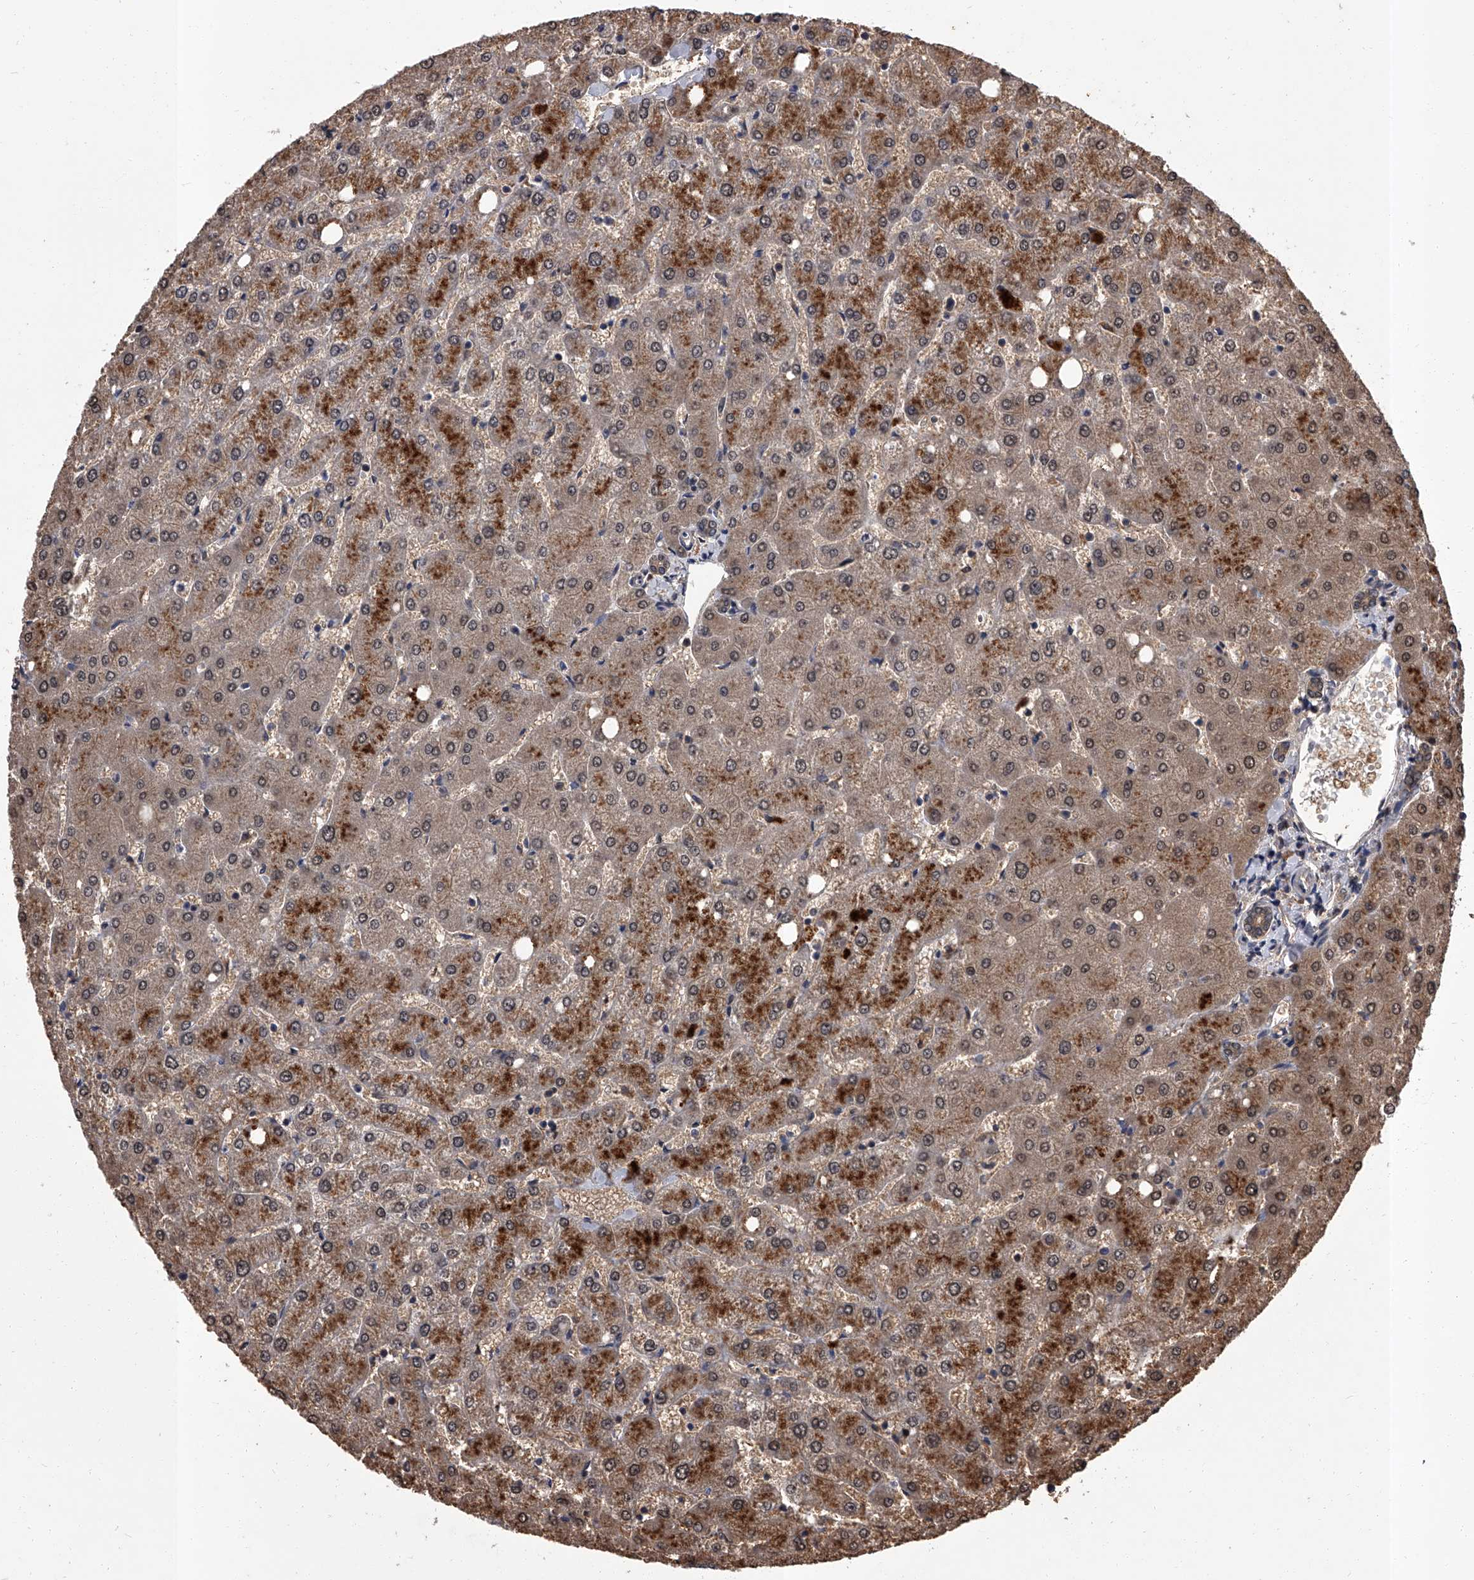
{"staining": {"intensity": "moderate", "quantity": "25%-75%", "location": "cytoplasmic/membranous"}, "tissue": "liver", "cell_type": "Cholangiocytes", "image_type": "normal", "snomed": [{"axis": "morphology", "description": "Normal tissue, NOS"}, {"axis": "topography", "description": "Liver"}], "caption": "Cholangiocytes demonstrate medium levels of moderate cytoplasmic/membranous expression in about 25%-75% of cells in normal human liver.", "gene": "SLC18B1", "patient": {"sex": "female", "age": 54}}